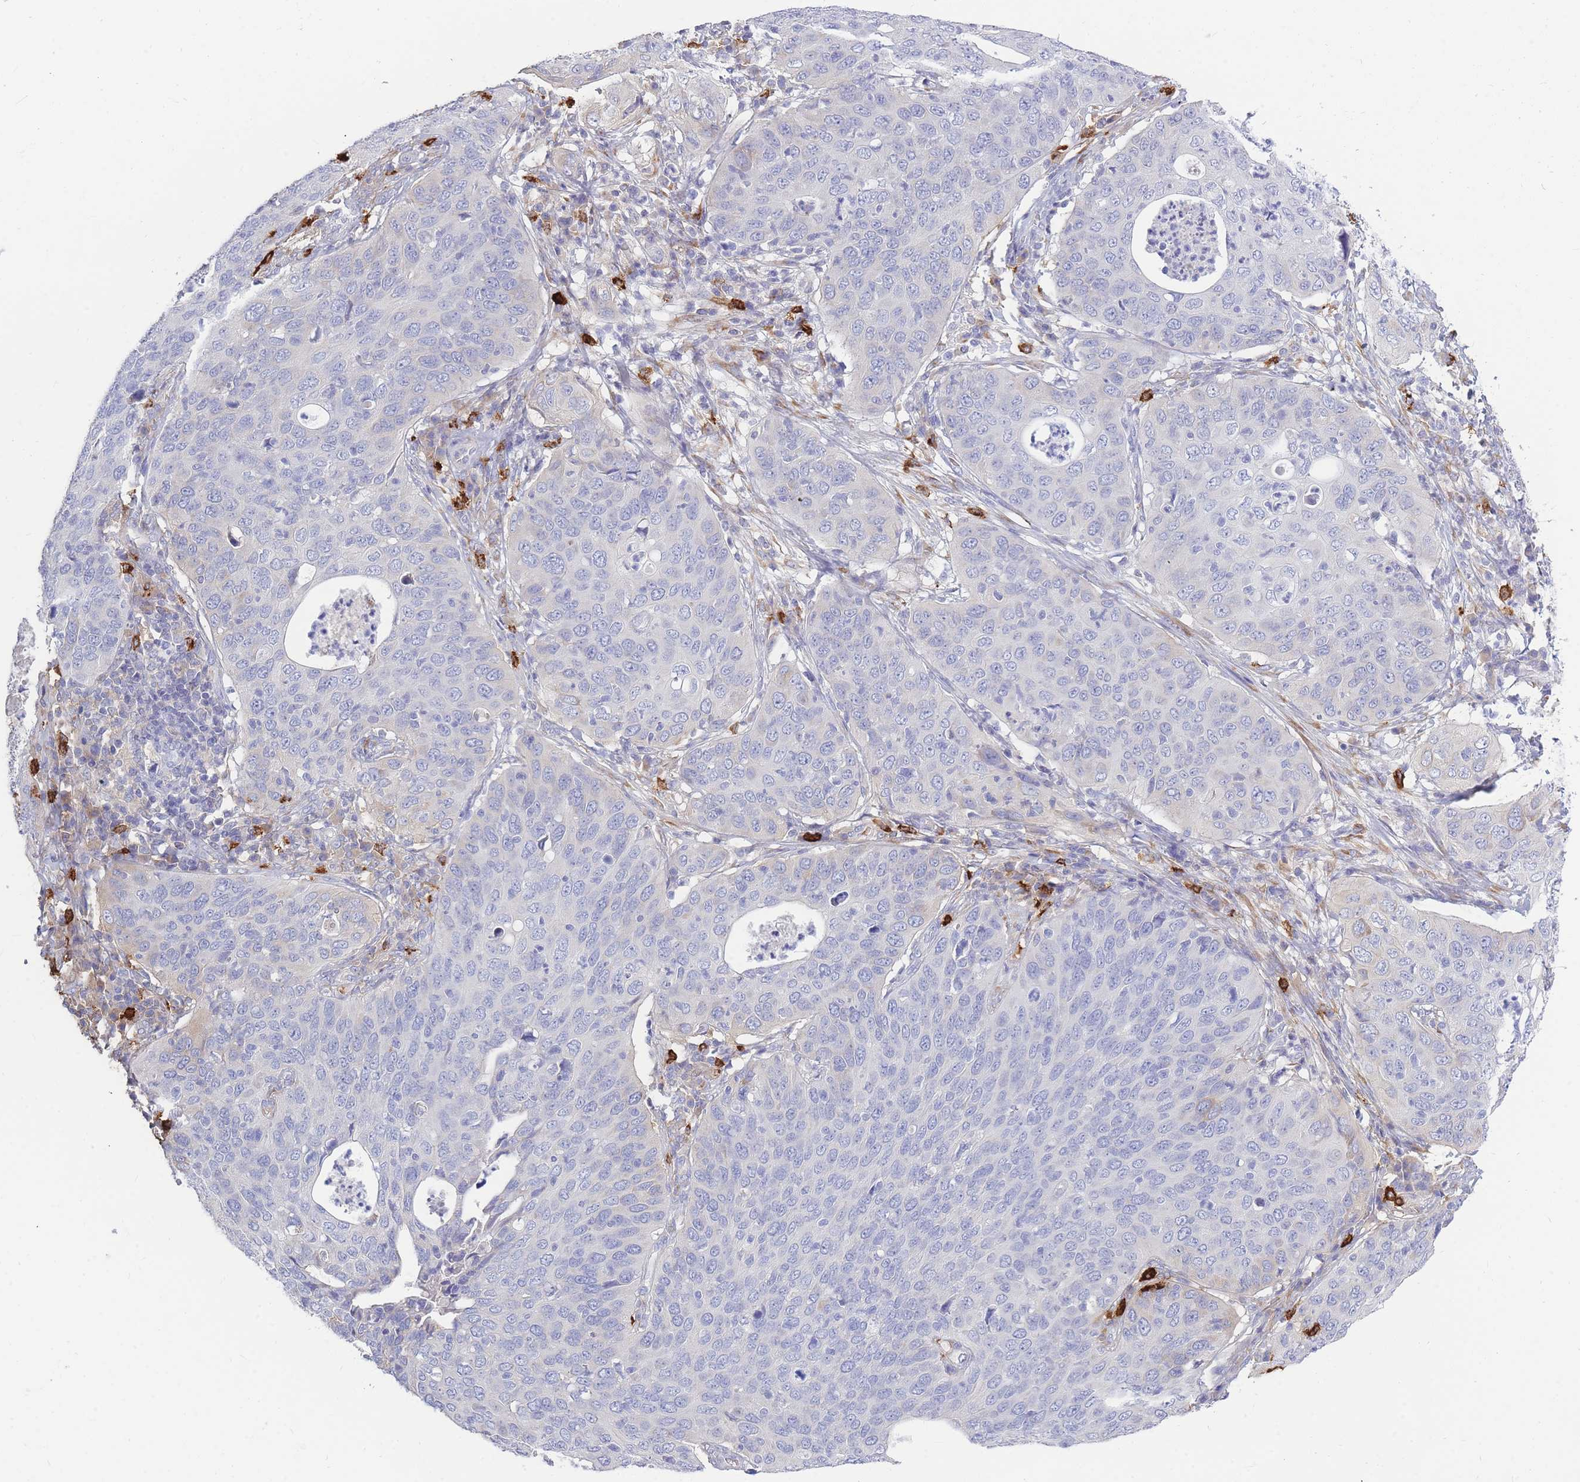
{"staining": {"intensity": "negative", "quantity": "none", "location": "none"}, "tissue": "cervical cancer", "cell_type": "Tumor cells", "image_type": "cancer", "snomed": [{"axis": "morphology", "description": "Squamous cell carcinoma, NOS"}, {"axis": "topography", "description": "Cervix"}], "caption": "There is no significant positivity in tumor cells of cervical cancer.", "gene": "TPSD1", "patient": {"sex": "female", "age": 36}}